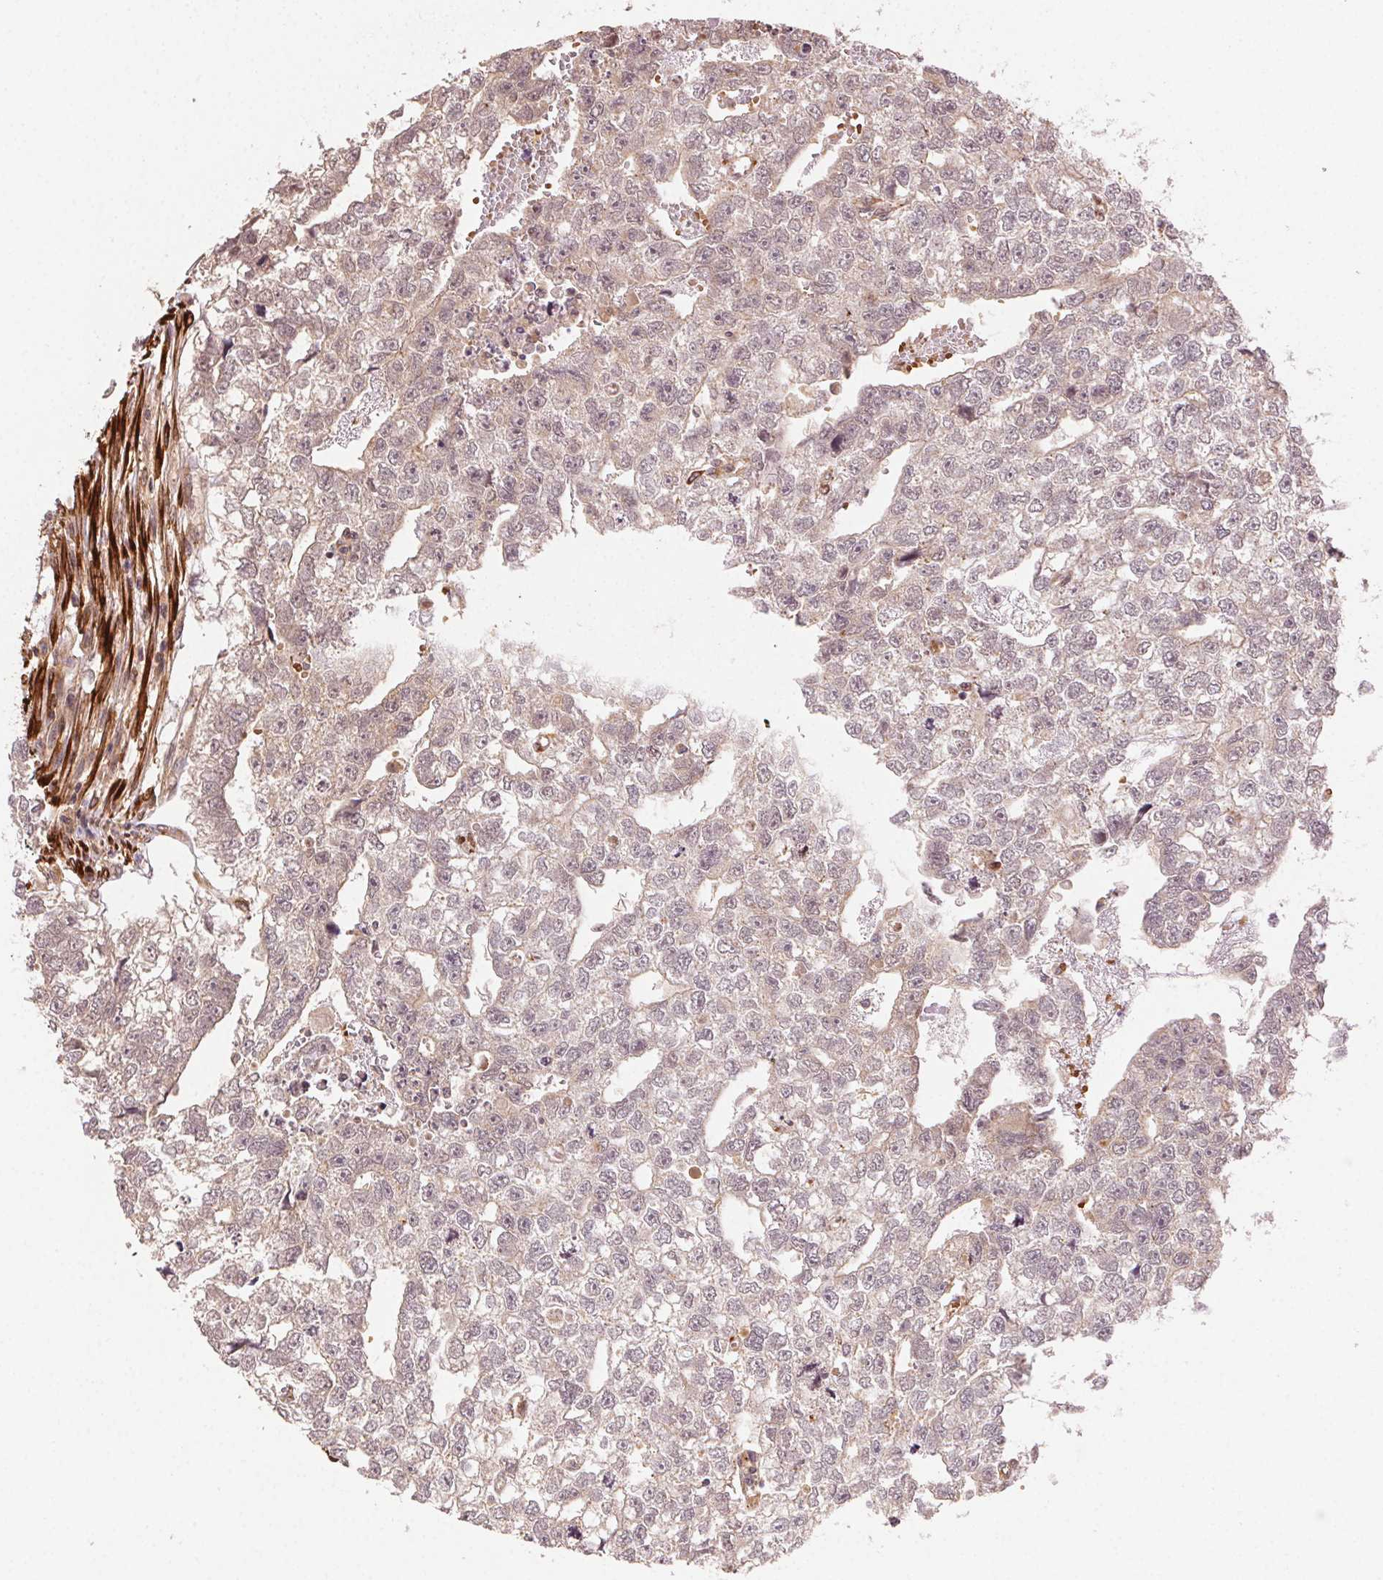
{"staining": {"intensity": "weak", "quantity": ">75%", "location": "cytoplasmic/membranous,nuclear"}, "tissue": "testis cancer", "cell_type": "Tumor cells", "image_type": "cancer", "snomed": [{"axis": "morphology", "description": "Carcinoma, Embryonal, NOS"}, {"axis": "morphology", "description": "Teratoma, malignant, NOS"}, {"axis": "topography", "description": "Testis"}], "caption": "Protein expression analysis of human testis embryonal carcinoma reveals weak cytoplasmic/membranous and nuclear staining in approximately >75% of tumor cells.", "gene": "KLHL15", "patient": {"sex": "male", "age": 44}}